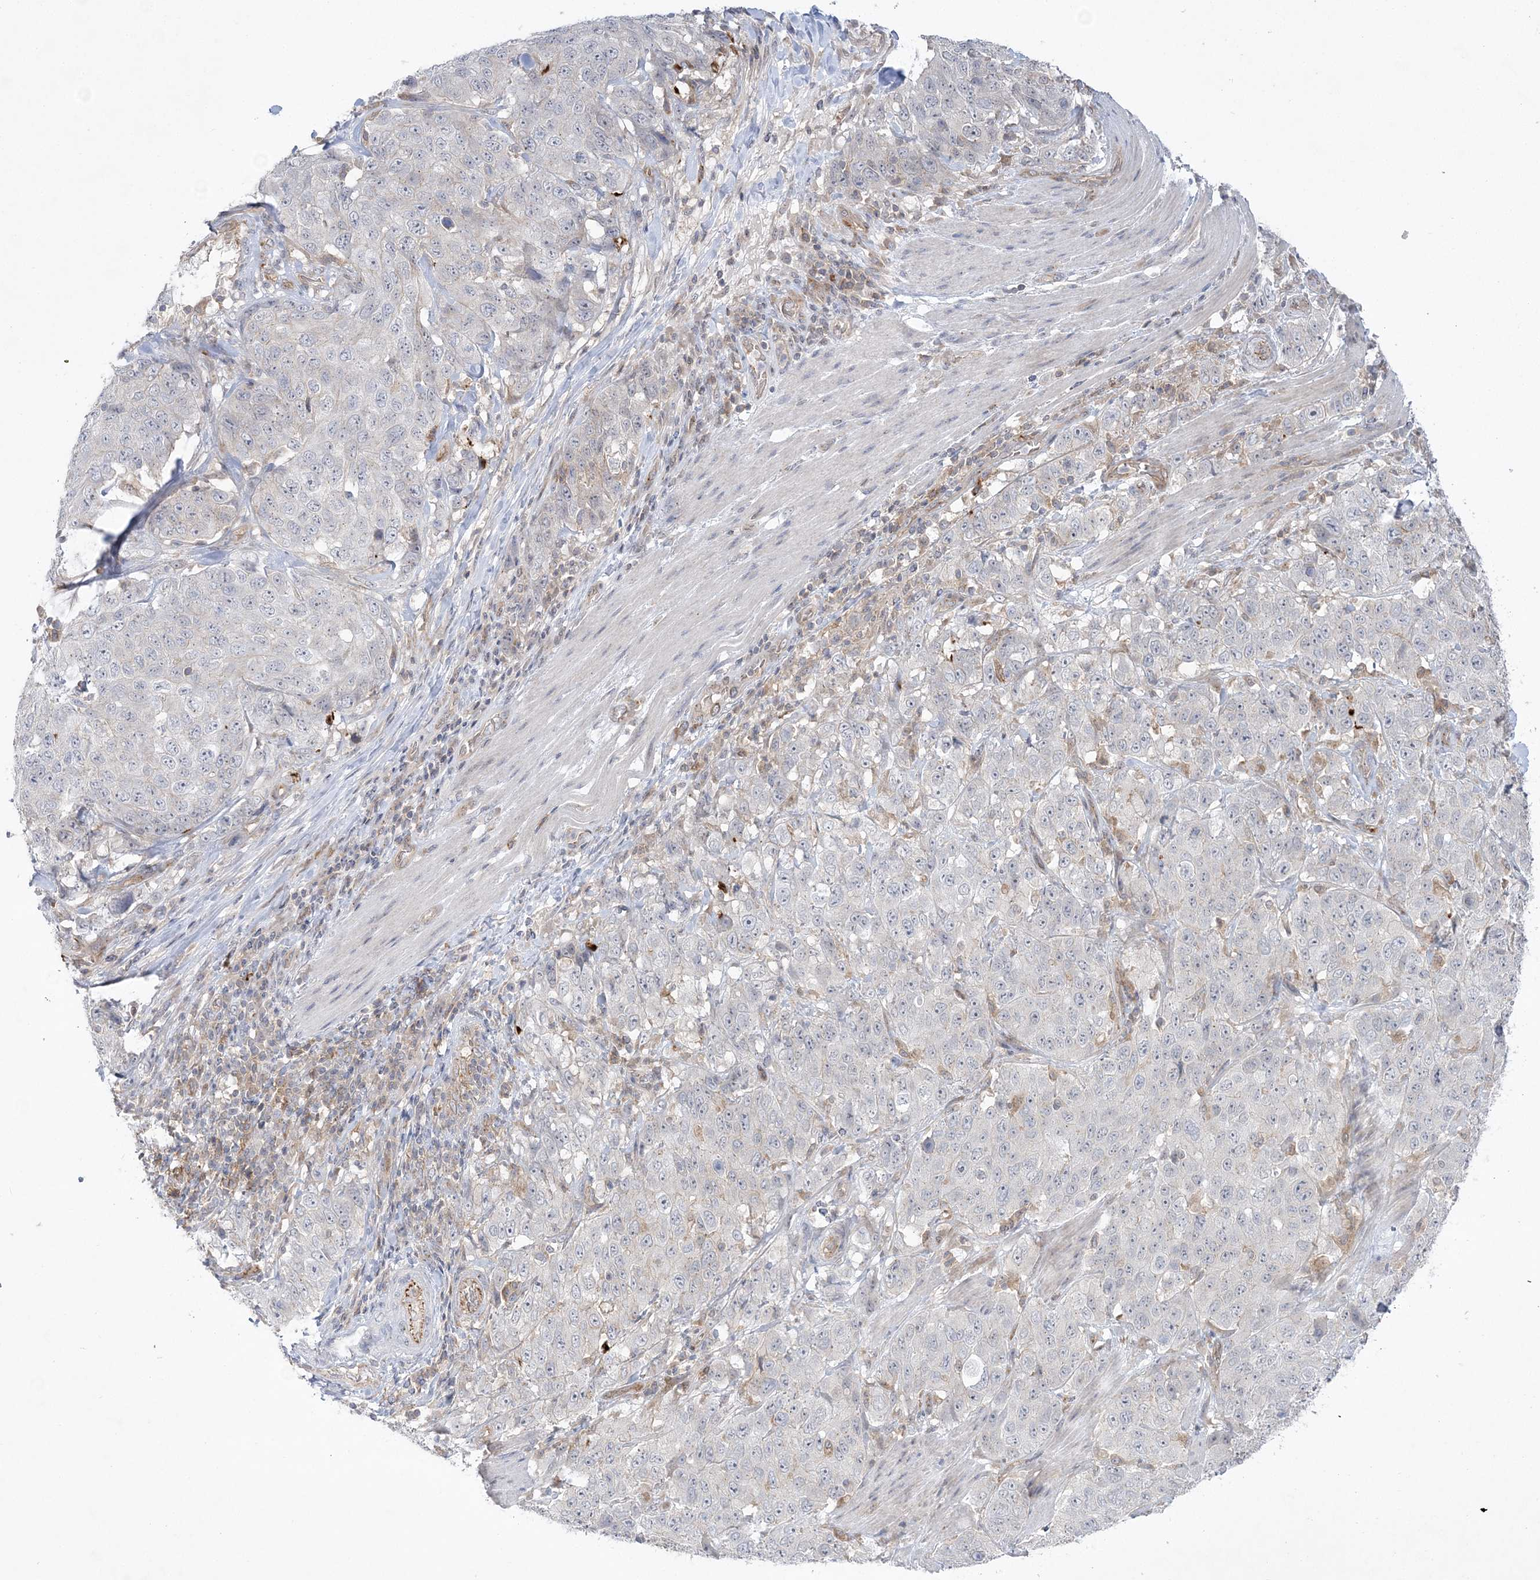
{"staining": {"intensity": "negative", "quantity": "none", "location": "none"}, "tissue": "stomach cancer", "cell_type": "Tumor cells", "image_type": "cancer", "snomed": [{"axis": "morphology", "description": "Adenocarcinoma, NOS"}, {"axis": "topography", "description": "Stomach"}], "caption": "High magnification brightfield microscopy of stomach cancer stained with DAB (3,3'-diaminobenzidine) (brown) and counterstained with hematoxylin (blue): tumor cells show no significant positivity.", "gene": "ADAMTS12", "patient": {"sex": "male", "age": 48}}